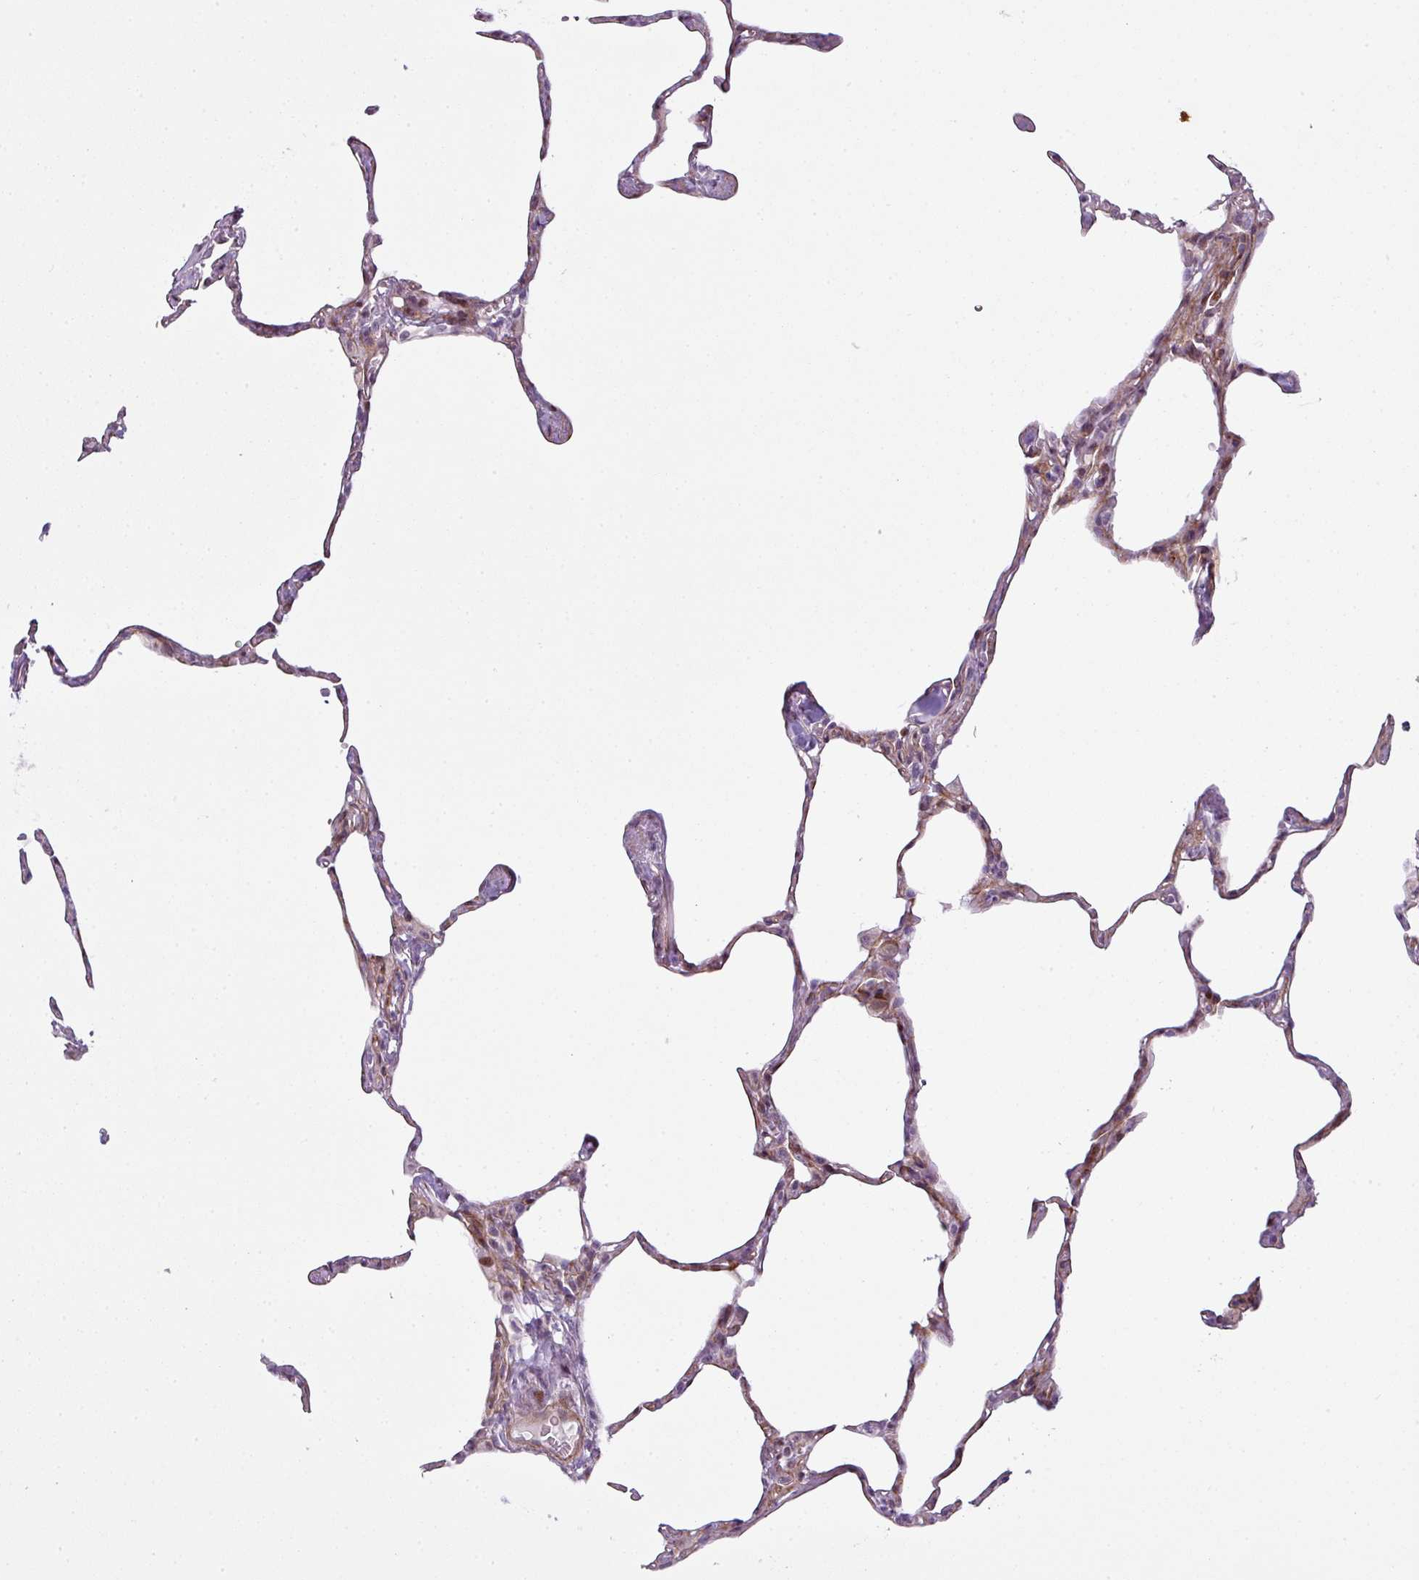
{"staining": {"intensity": "moderate", "quantity": "<25%", "location": "nuclear"}, "tissue": "lung", "cell_type": "Alveolar cells", "image_type": "normal", "snomed": [{"axis": "morphology", "description": "Normal tissue, NOS"}, {"axis": "topography", "description": "Lung"}], "caption": "Immunohistochemistry (IHC) (DAB) staining of normal human lung displays moderate nuclear protein positivity in approximately <25% of alveolar cells.", "gene": "ZNF688", "patient": {"sex": "male", "age": 65}}